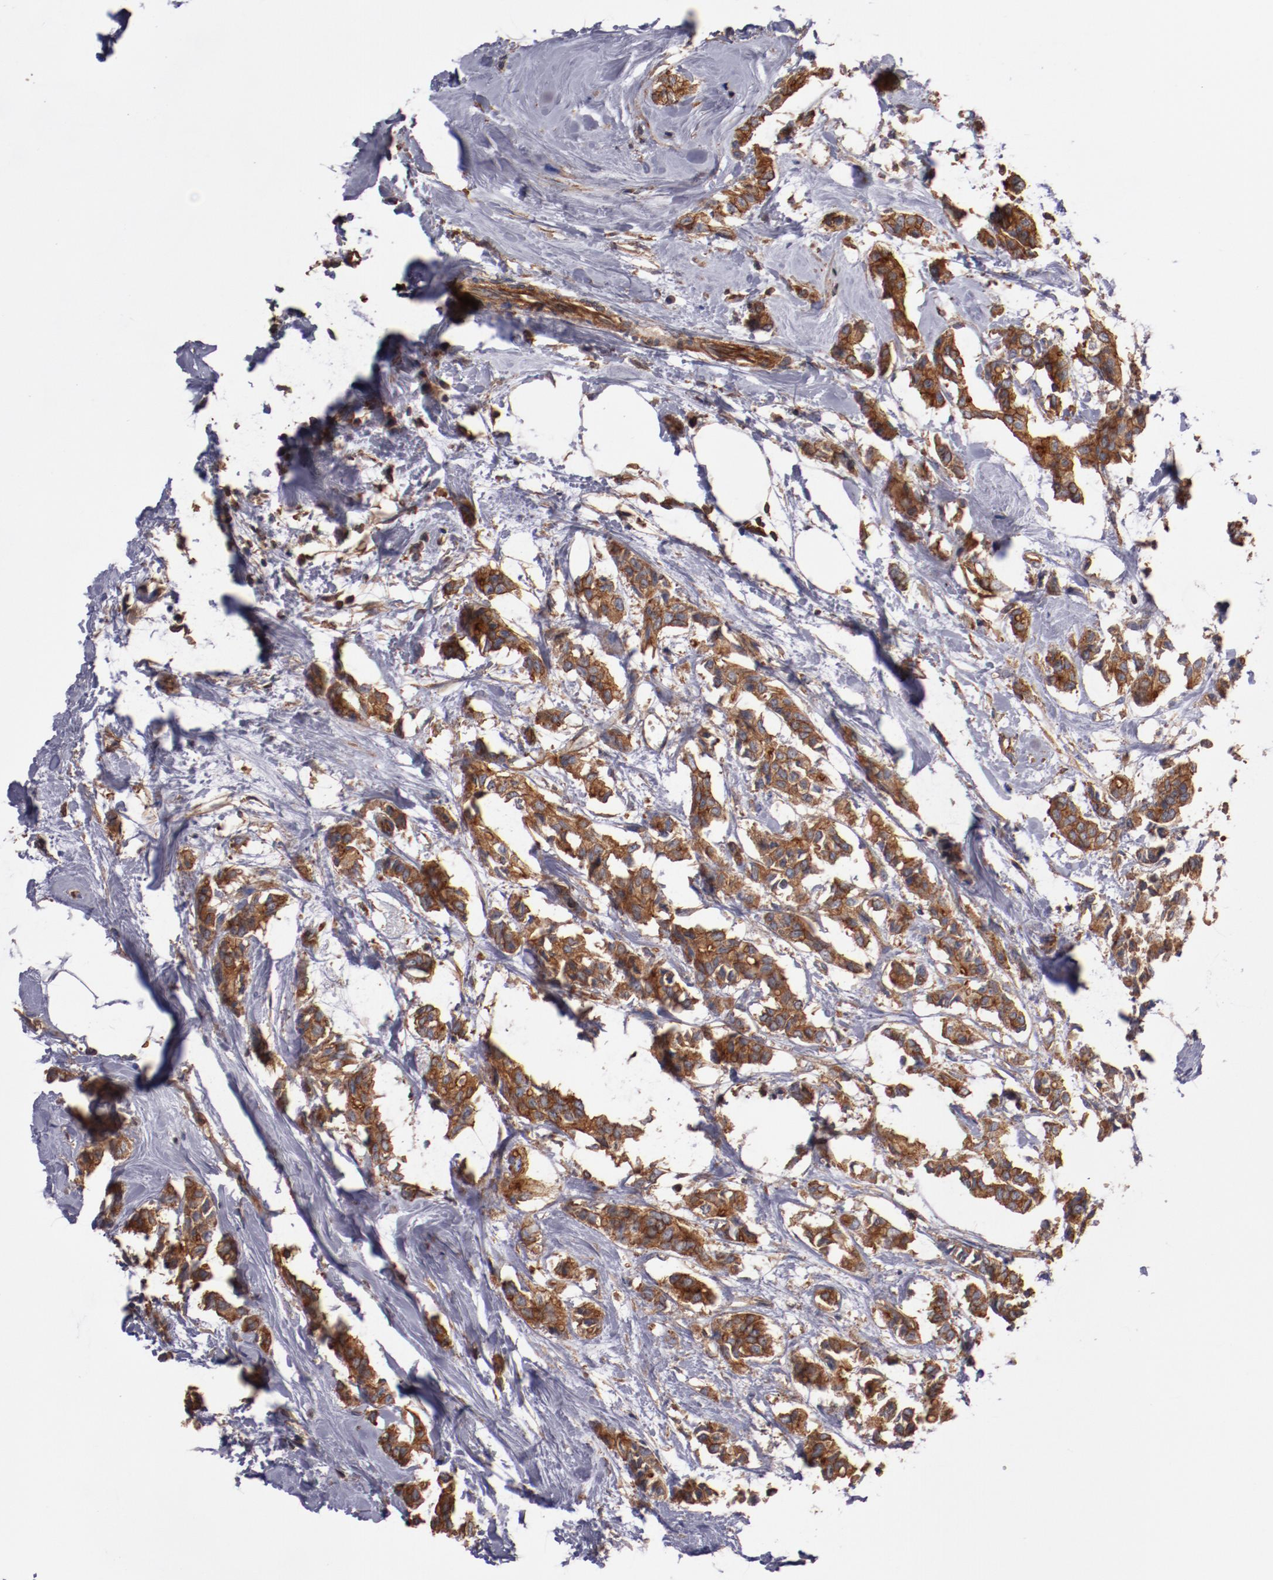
{"staining": {"intensity": "strong", "quantity": ">75%", "location": "cytoplasmic/membranous"}, "tissue": "breast cancer", "cell_type": "Tumor cells", "image_type": "cancer", "snomed": [{"axis": "morphology", "description": "Duct carcinoma"}, {"axis": "topography", "description": "Breast"}], "caption": "Breast intraductal carcinoma was stained to show a protein in brown. There is high levels of strong cytoplasmic/membranous expression in about >75% of tumor cells. (DAB (3,3'-diaminobenzidine) = brown stain, brightfield microscopy at high magnification).", "gene": "TMOD3", "patient": {"sex": "female", "age": 84}}